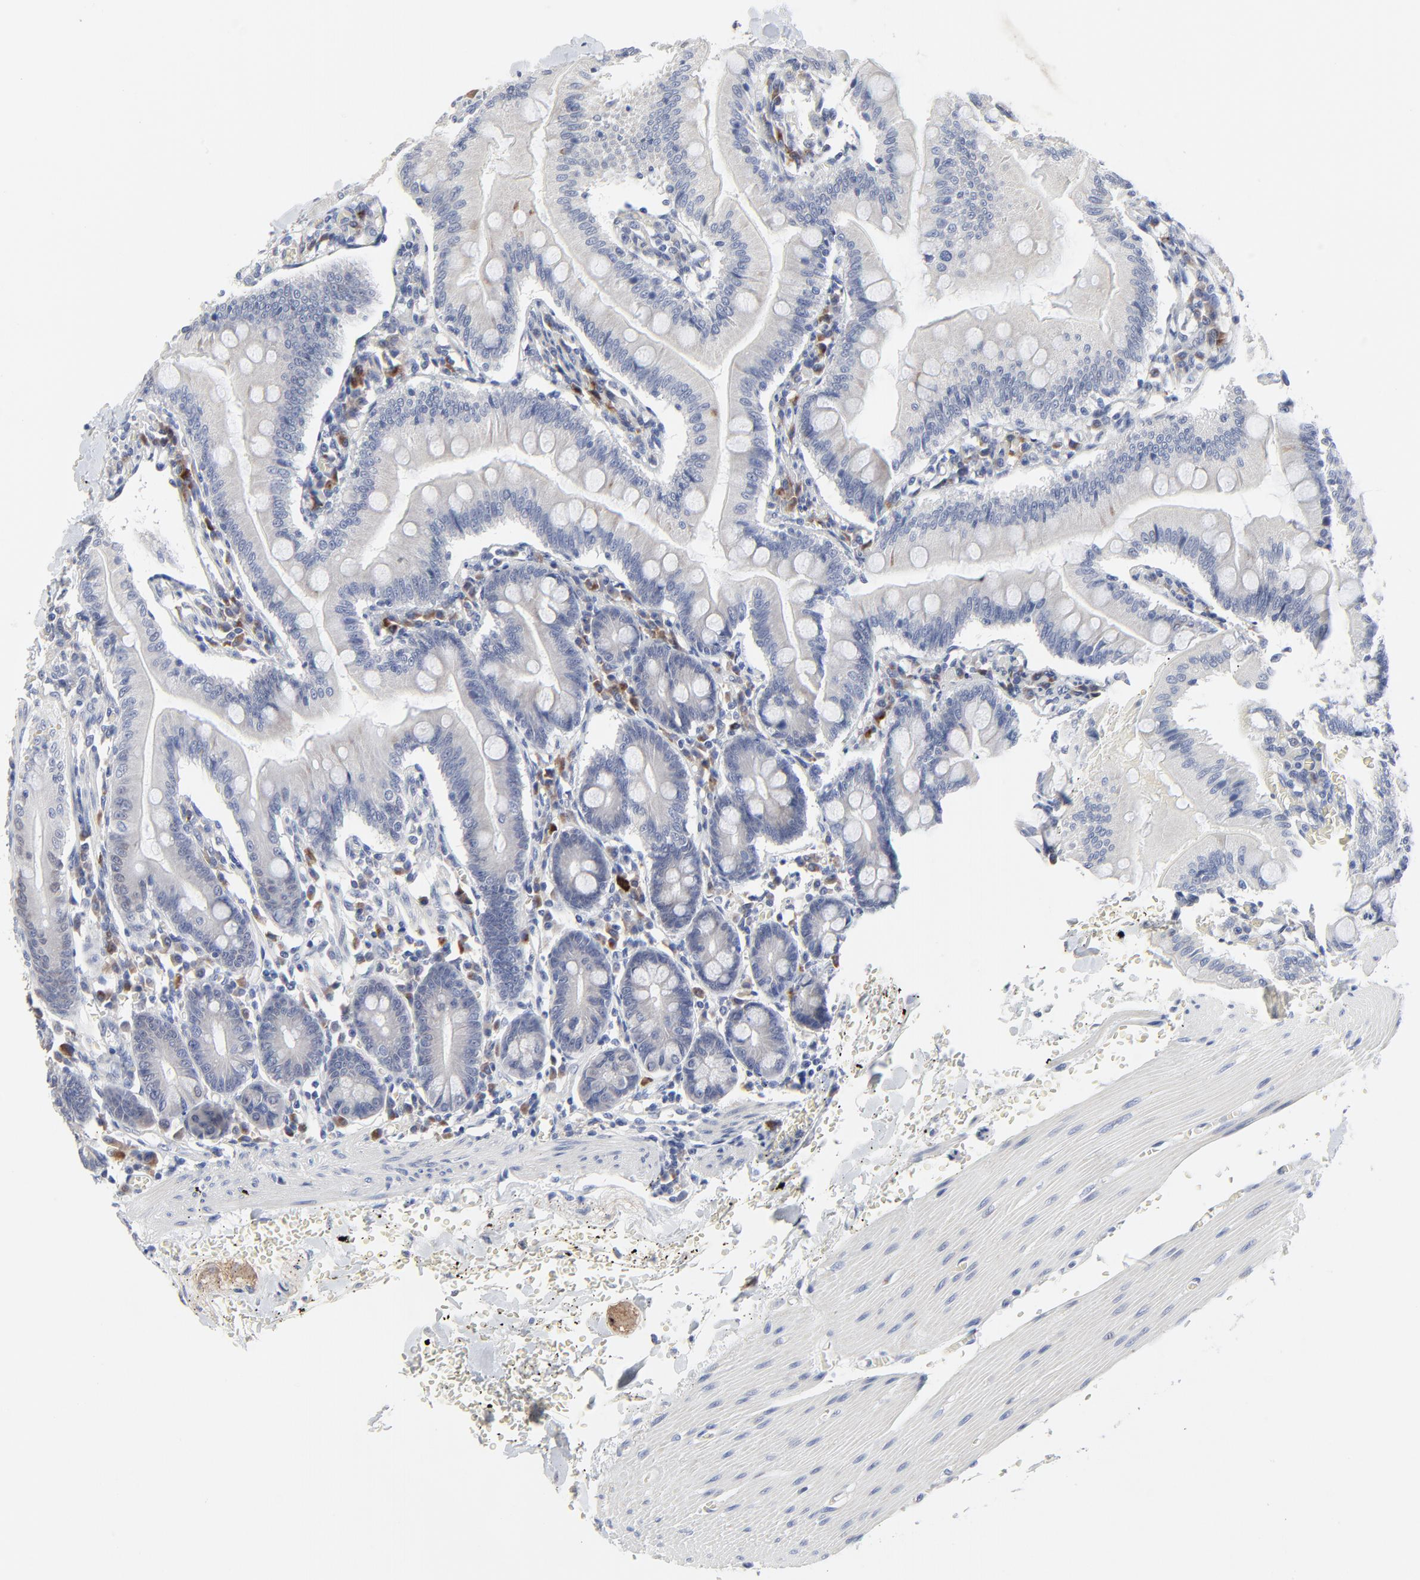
{"staining": {"intensity": "negative", "quantity": "none", "location": "none"}, "tissue": "small intestine", "cell_type": "Glandular cells", "image_type": "normal", "snomed": [{"axis": "morphology", "description": "Normal tissue, NOS"}, {"axis": "topography", "description": "Small intestine"}], "caption": "Unremarkable small intestine was stained to show a protein in brown. There is no significant staining in glandular cells.", "gene": "NLGN3", "patient": {"sex": "male", "age": 71}}